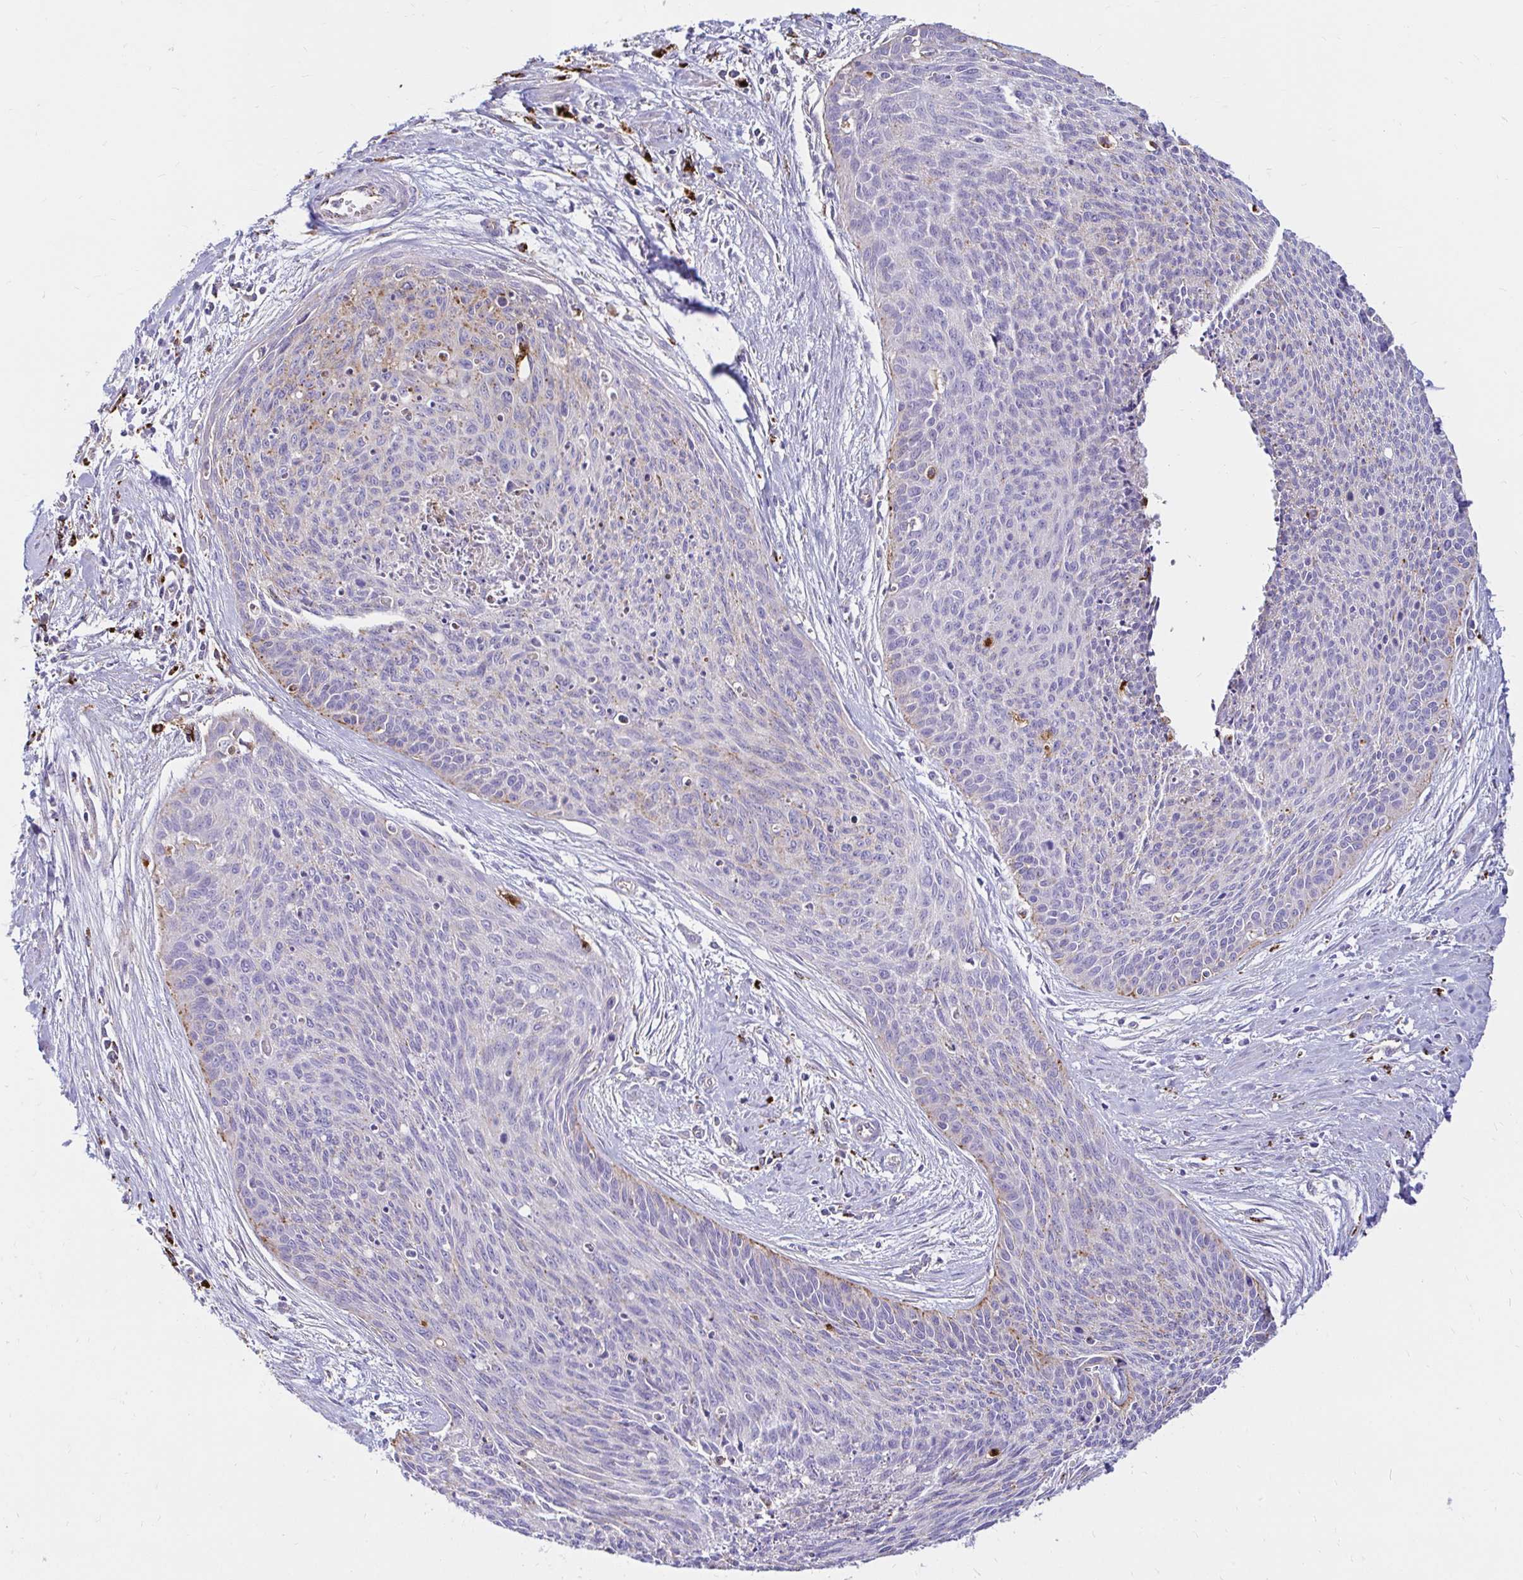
{"staining": {"intensity": "weak", "quantity": "<25%", "location": "cytoplasmic/membranous"}, "tissue": "cervical cancer", "cell_type": "Tumor cells", "image_type": "cancer", "snomed": [{"axis": "morphology", "description": "Squamous cell carcinoma, NOS"}, {"axis": "topography", "description": "Cervix"}], "caption": "This is an IHC photomicrograph of cervical cancer. There is no staining in tumor cells.", "gene": "FUCA1", "patient": {"sex": "female", "age": 55}}